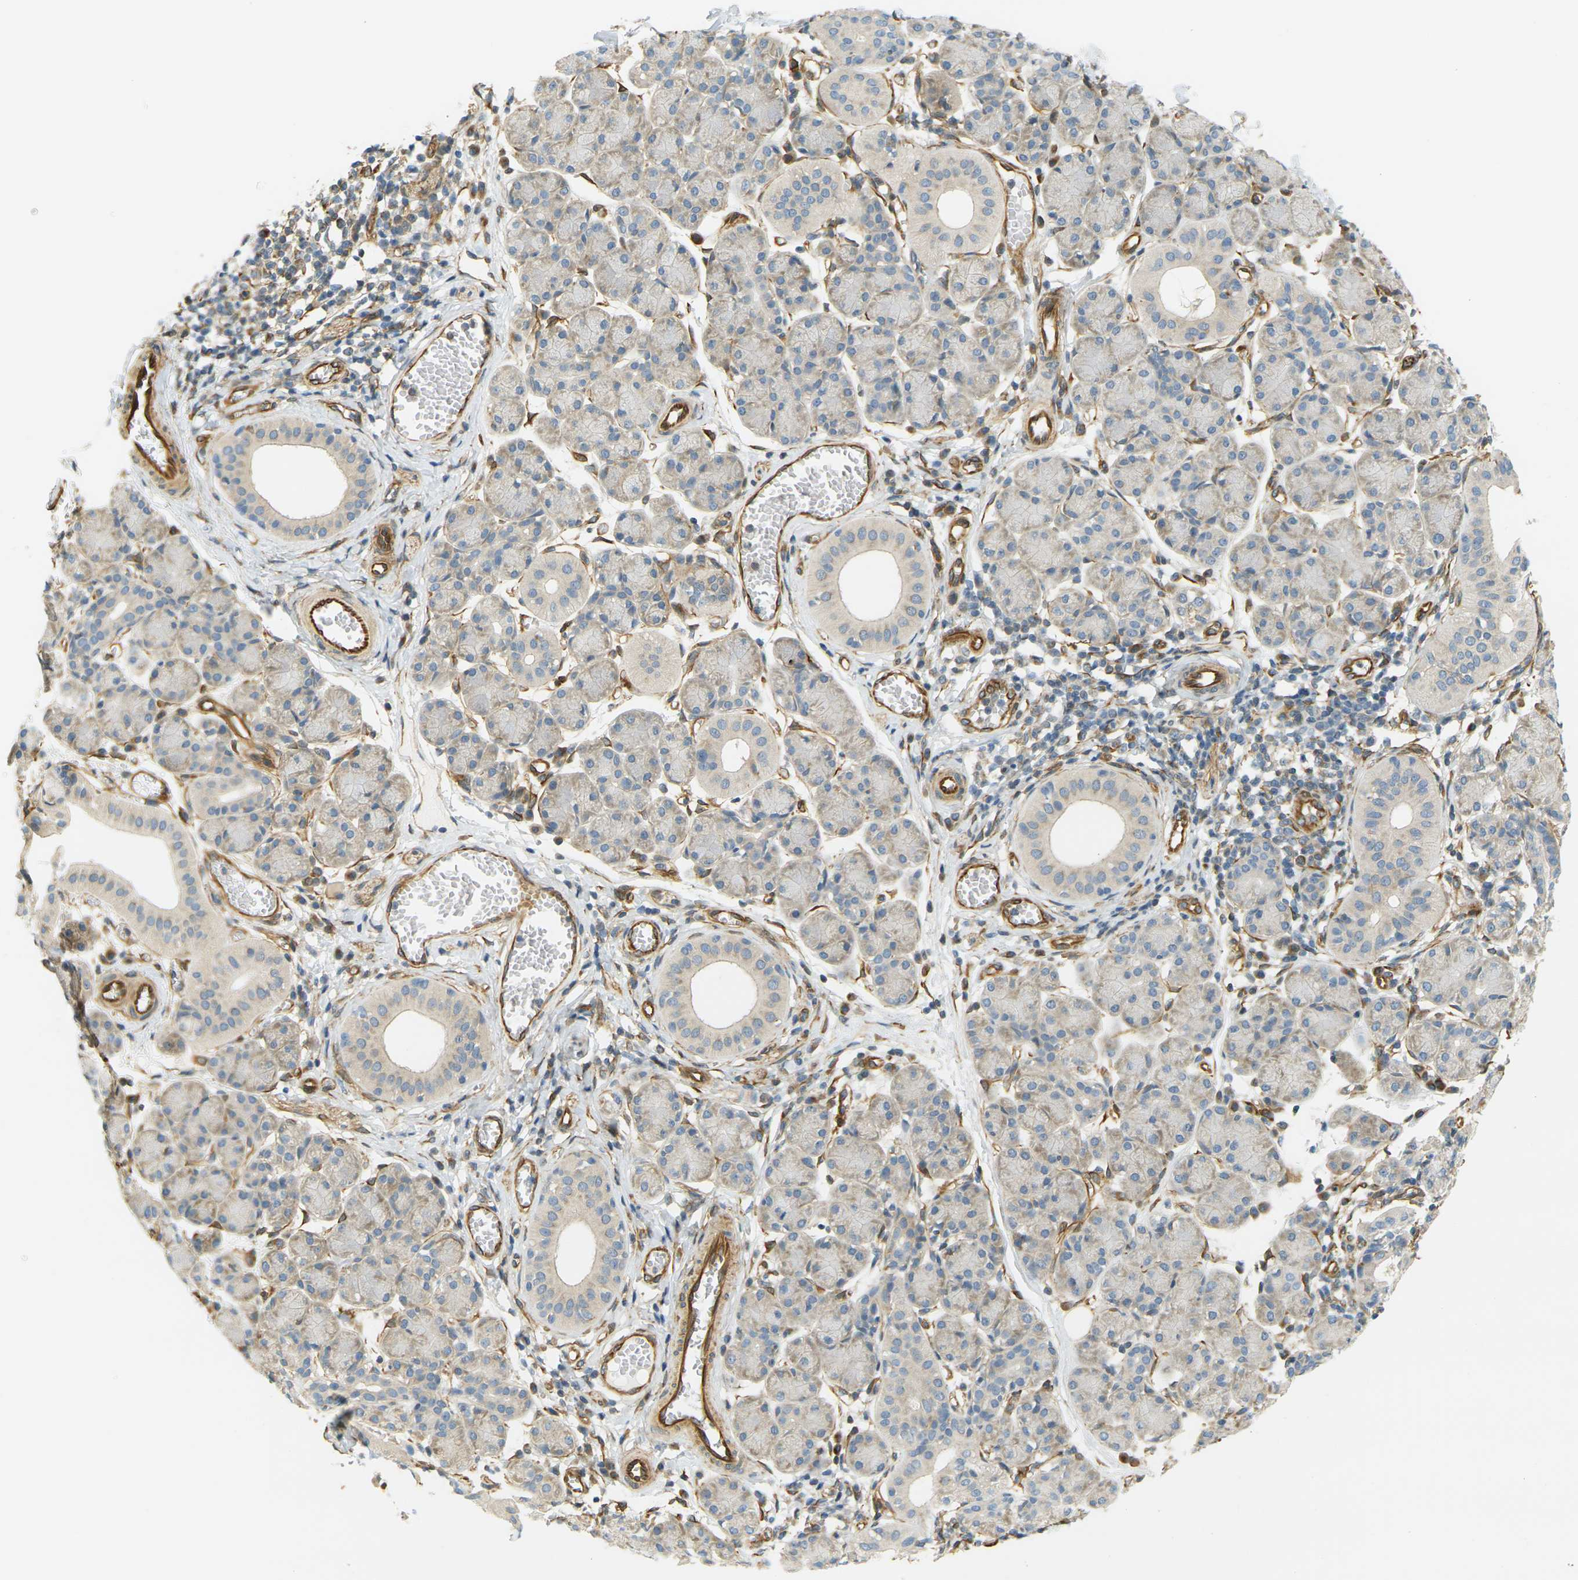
{"staining": {"intensity": "negative", "quantity": "none", "location": "none"}, "tissue": "salivary gland", "cell_type": "Glandular cells", "image_type": "normal", "snomed": [{"axis": "morphology", "description": "Normal tissue, NOS"}, {"axis": "morphology", "description": "Inflammation, NOS"}, {"axis": "topography", "description": "Lymph node"}, {"axis": "topography", "description": "Salivary gland"}], "caption": "This is an IHC image of unremarkable human salivary gland. There is no expression in glandular cells.", "gene": "CYTH3", "patient": {"sex": "male", "age": 3}}